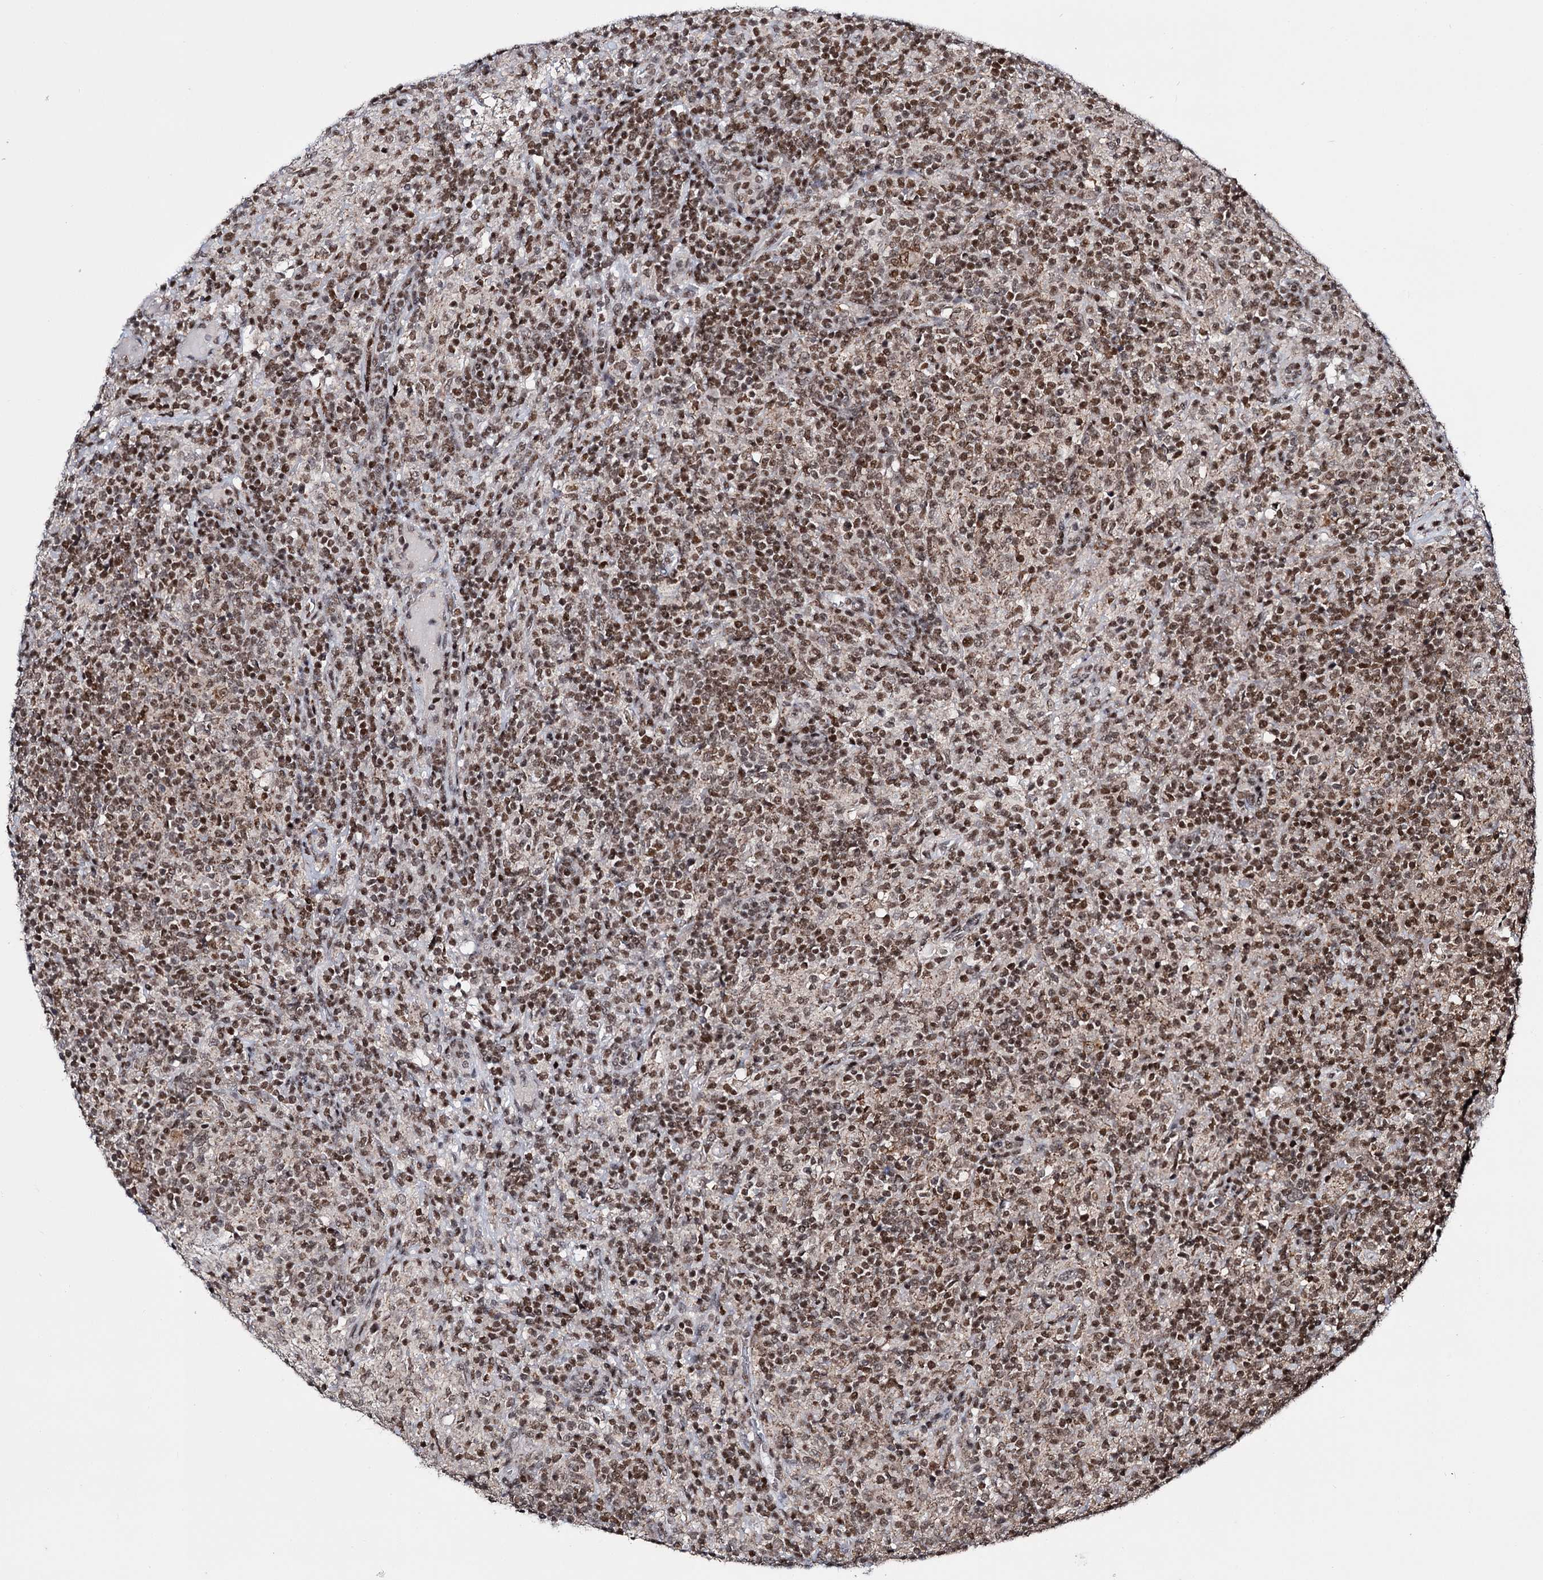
{"staining": {"intensity": "moderate", "quantity": ">75%", "location": "nuclear"}, "tissue": "lymphoma", "cell_type": "Tumor cells", "image_type": "cancer", "snomed": [{"axis": "morphology", "description": "Hodgkin's disease, NOS"}, {"axis": "topography", "description": "Lymph node"}], "caption": "This image reveals IHC staining of human lymphoma, with medium moderate nuclear staining in about >75% of tumor cells.", "gene": "SMCHD1", "patient": {"sex": "male", "age": 70}}